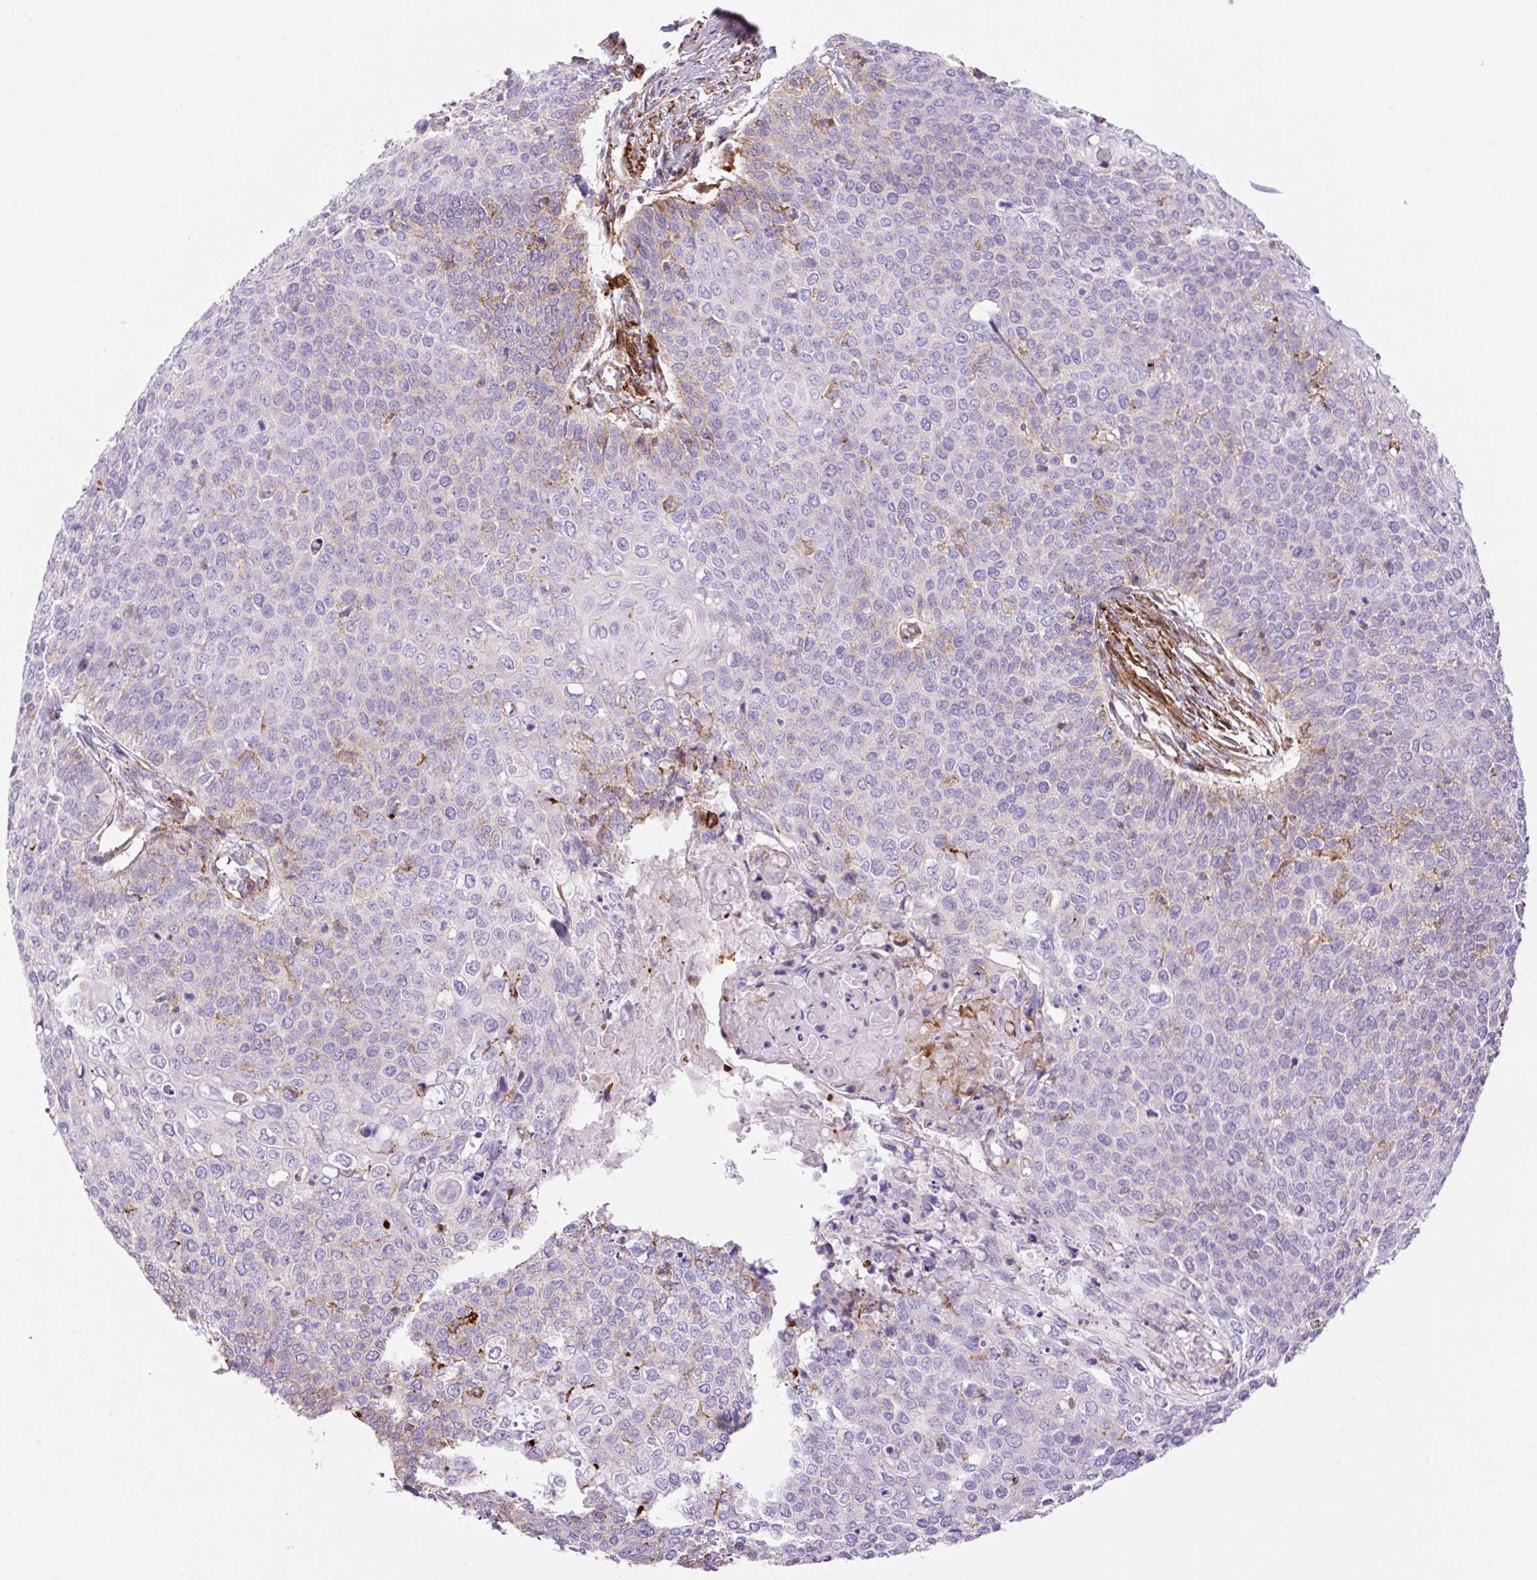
{"staining": {"intensity": "negative", "quantity": "none", "location": "none"}, "tissue": "cervical cancer", "cell_type": "Tumor cells", "image_type": "cancer", "snomed": [{"axis": "morphology", "description": "Squamous cell carcinoma, NOS"}, {"axis": "topography", "description": "Cervix"}], "caption": "Photomicrograph shows no protein expression in tumor cells of cervical cancer (squamous cell carcinoma) tissue.", "gene": "CORO7-PAM16", "patient": {"sex": "female", "age": 39}}